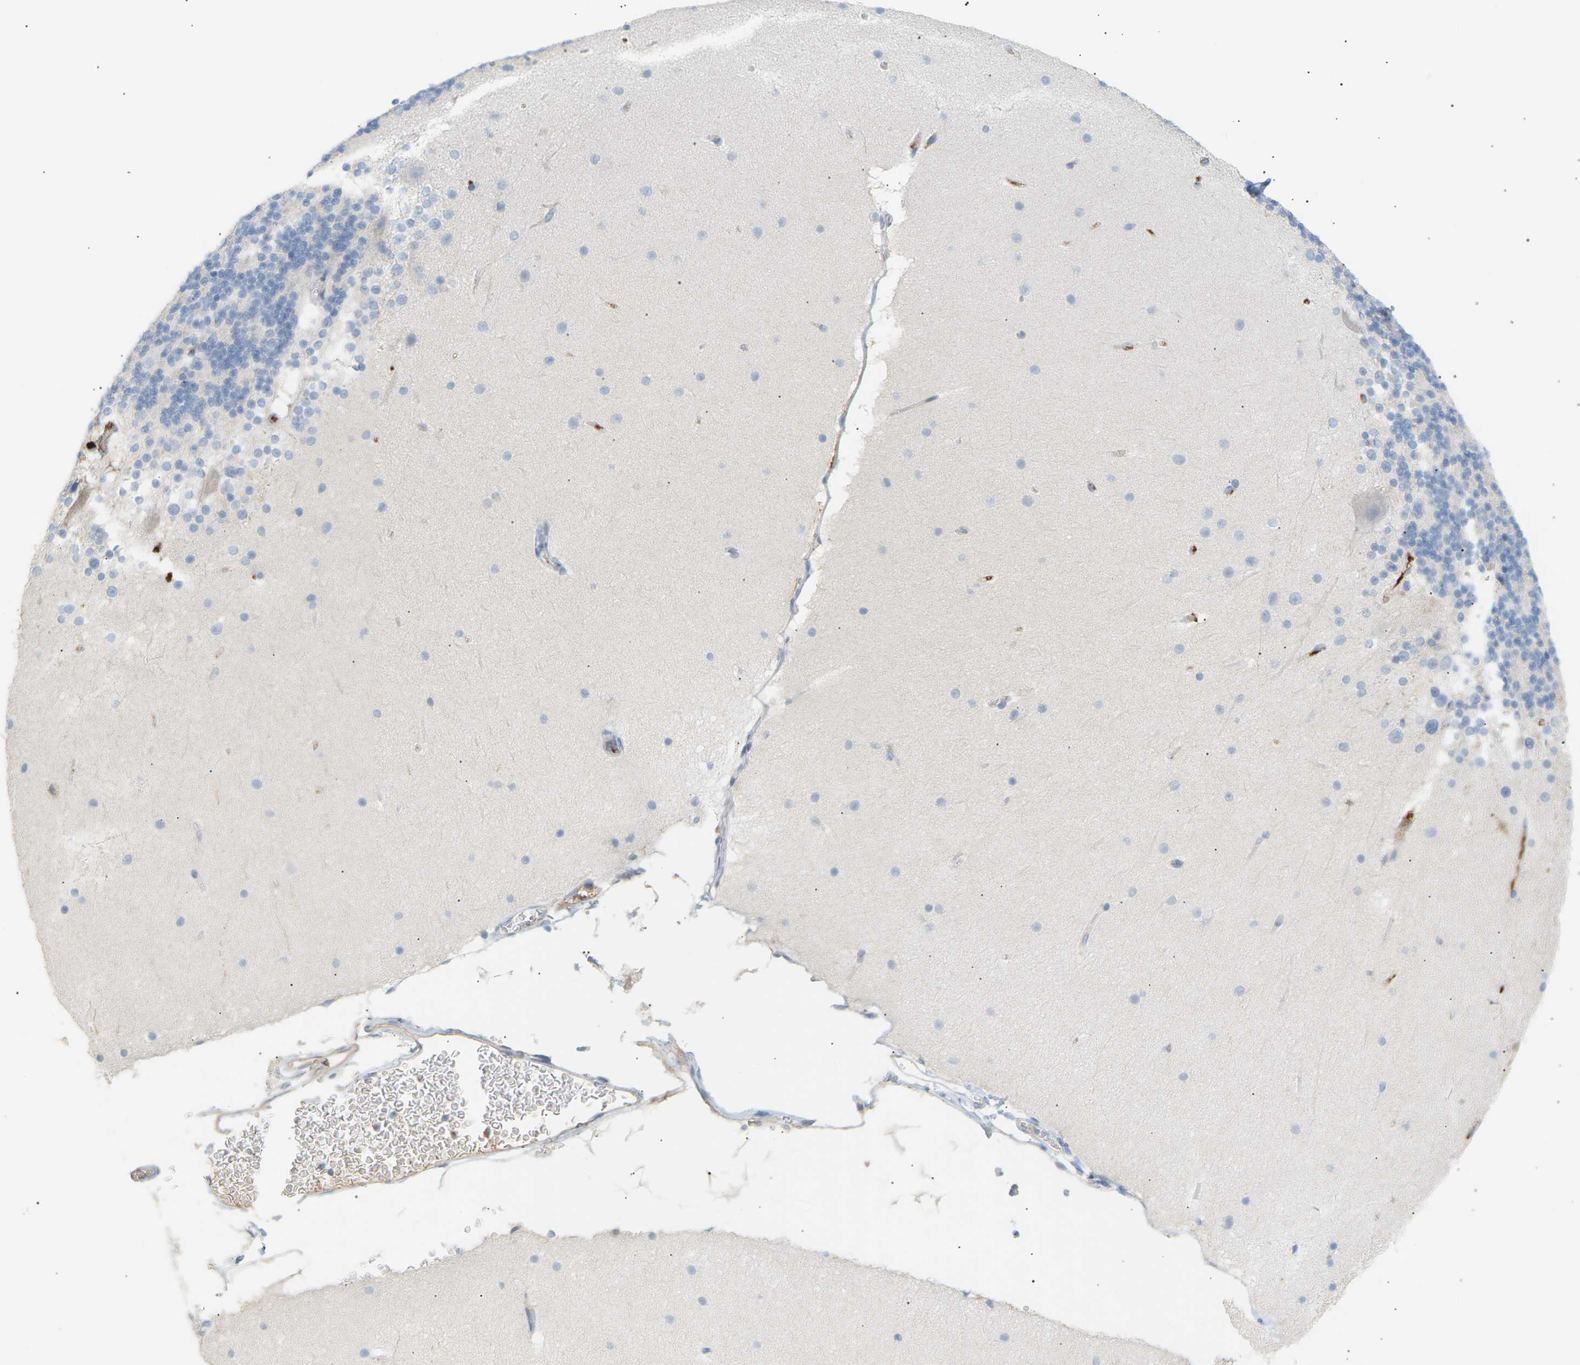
{"staining": {"intensity": "negative", "quantity": "none", "location": "none"}, "tissue": "cerebellum", "cell_type": "Cells in granular layer", "image_type": "normal", "snomed": [{"axis": "morphology", "description": "Normal tissue, NOS"}, {"axis": "topography", "description": "Cerebellum"}], "caption": "The immunohistochemistry micrograph has no significant positivity in cells in granular layer of cerebellum.", "gene": "IGLC3", "patient": {"sex": "female", "age": 19}}